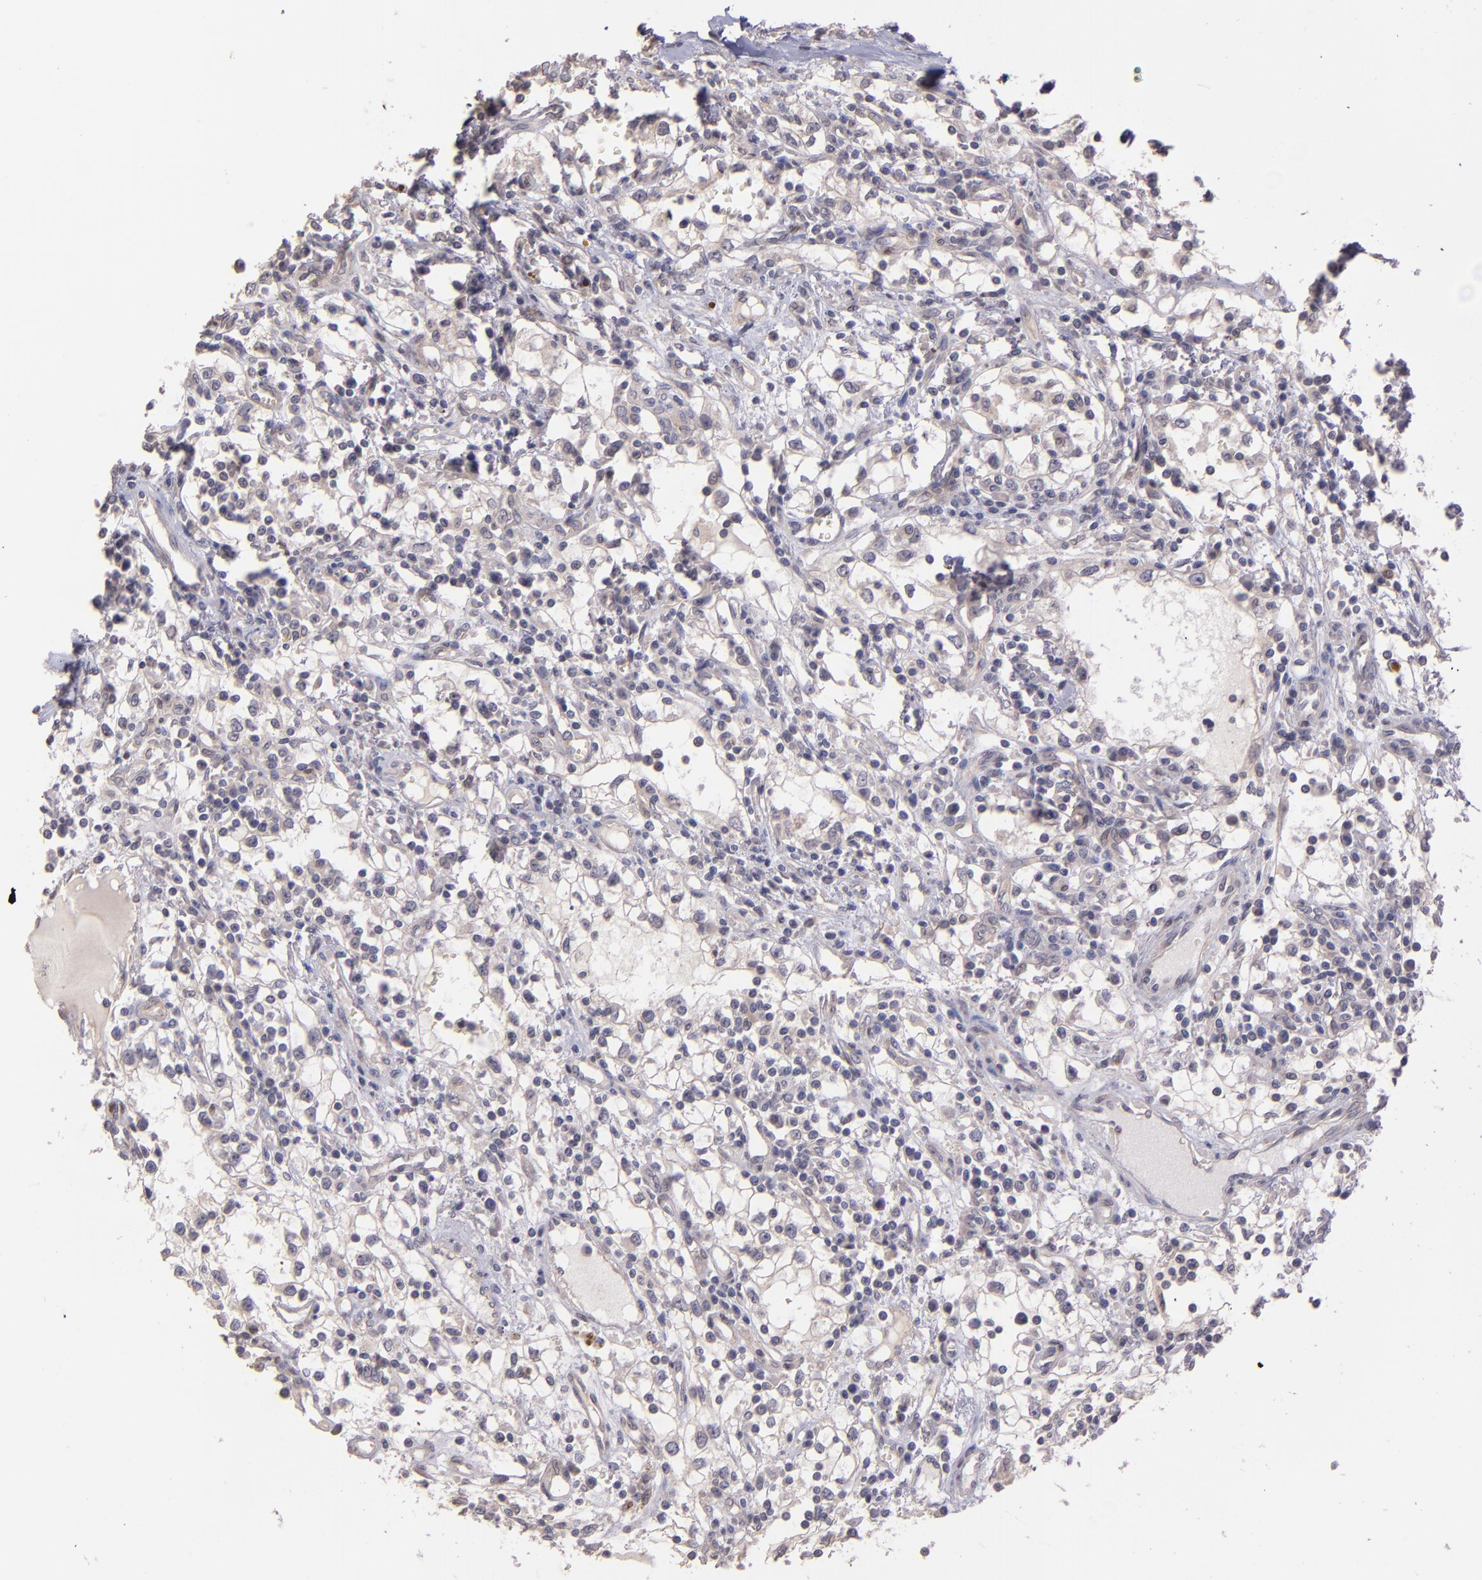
{"staining": {"intensity": "negative", "quantity": "none", "location": "none"}, "tissue": "renal cancer", "cell_type": "Tumor cells", "image_type": "cancer", "snomed": [{"axis": "morphology", "description": "Adenocarcinoma, NOS"}, {"axis": "topography", "description": "Kidney"}], "caption": "There is no significant staining in tumor cells of renal cancer.", "gene": "NUP62CL", "patient": {"sex": "male", "age": 82}}